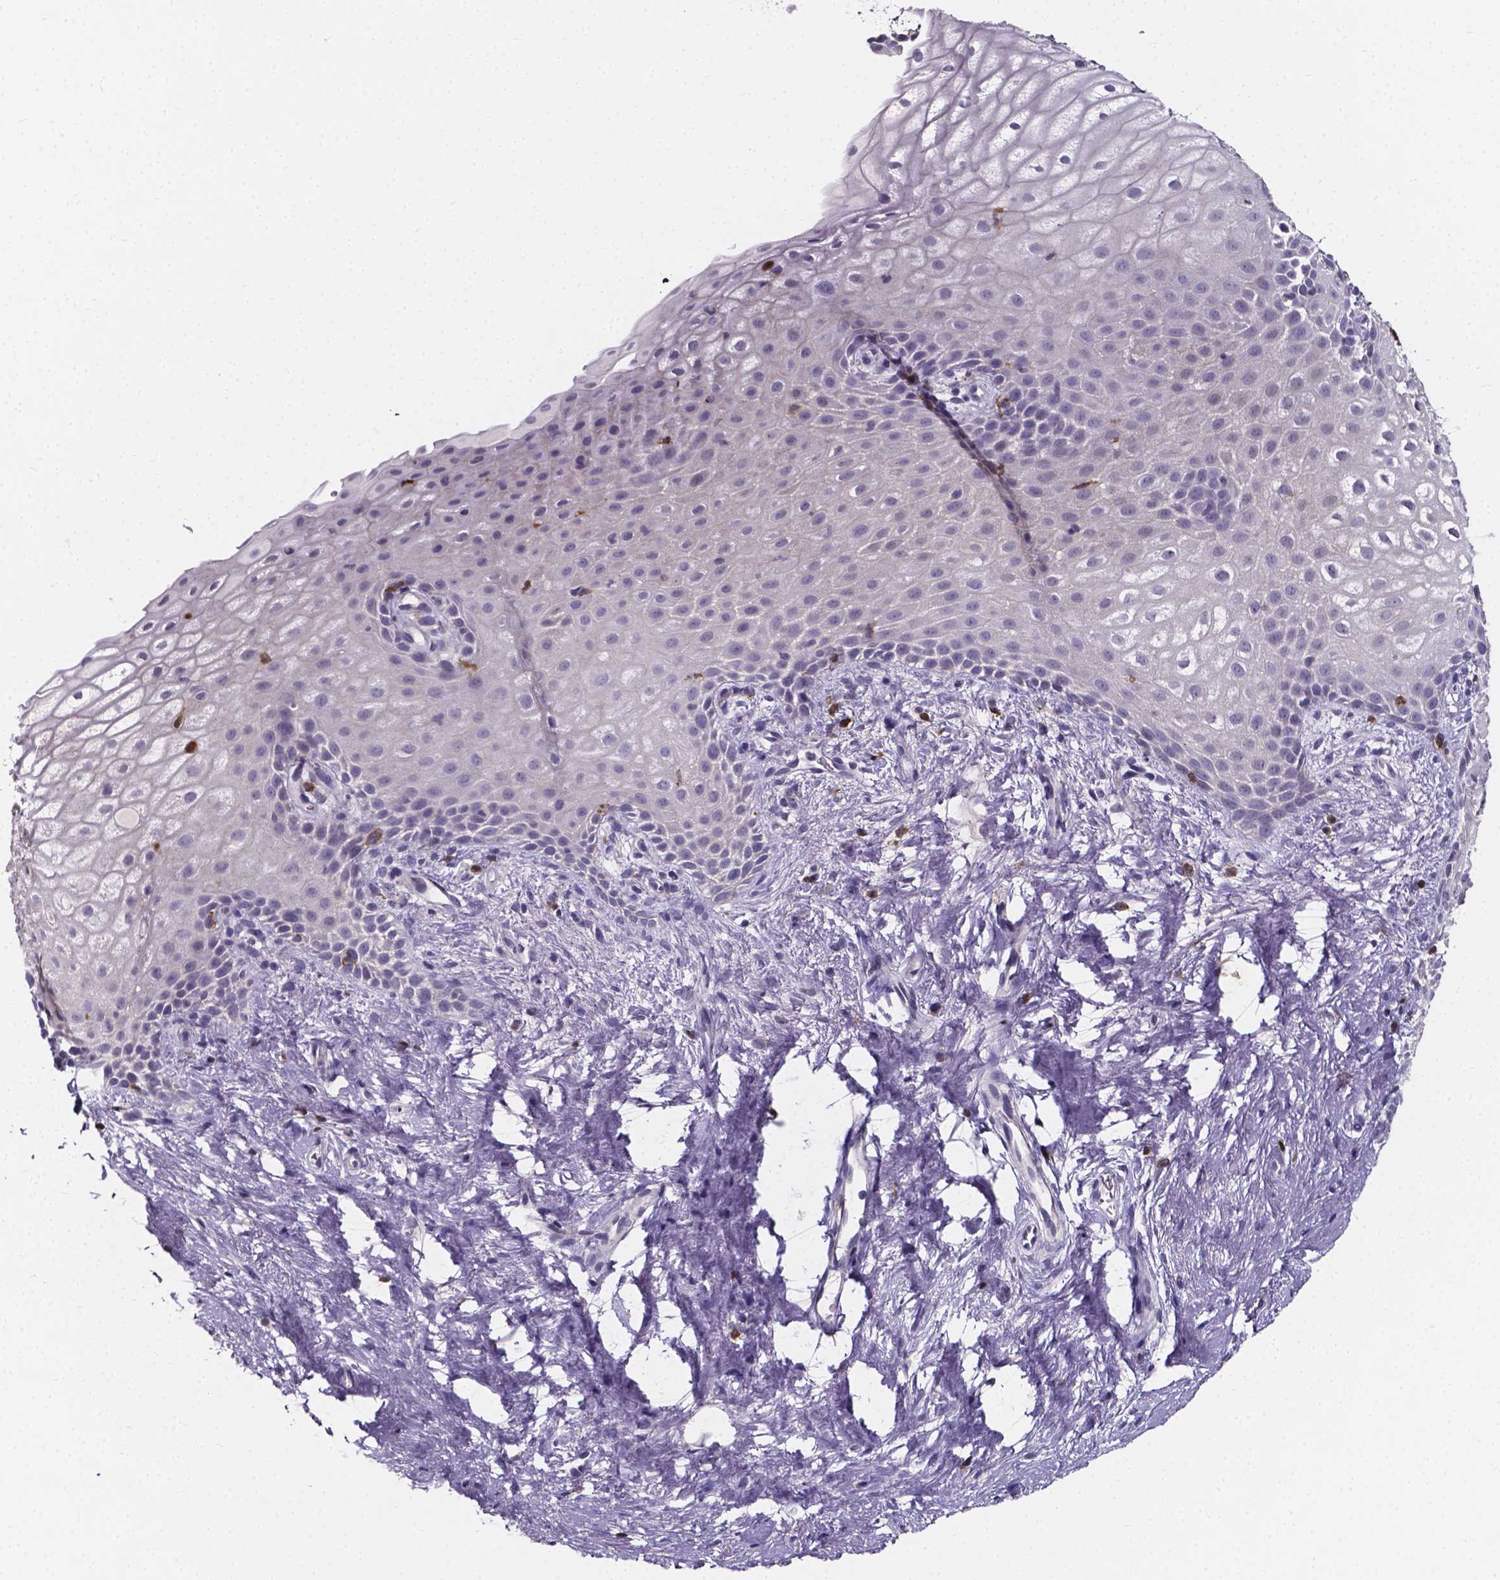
{"staining": {"intensity": "strong", "quantity": "<25%", "location": "cytoplasmic/membranous"}, "tissue": "skin", "cell_type": "Epidermal cells", "image_type": "normal", "snomed": [{"axis": "morphology", "description": "Normal tissue, NOS"}, {"axis": "topography", "description": "Anal"}], "caption": "High-power microscopy captured an IHC micrograph of normal skin, revealing strong cytoplasmic/membranous positivity in approximately <25% of epidermal cells.", "gene": "THEMIS", "patient": {"sex": "female", "age": 46}}